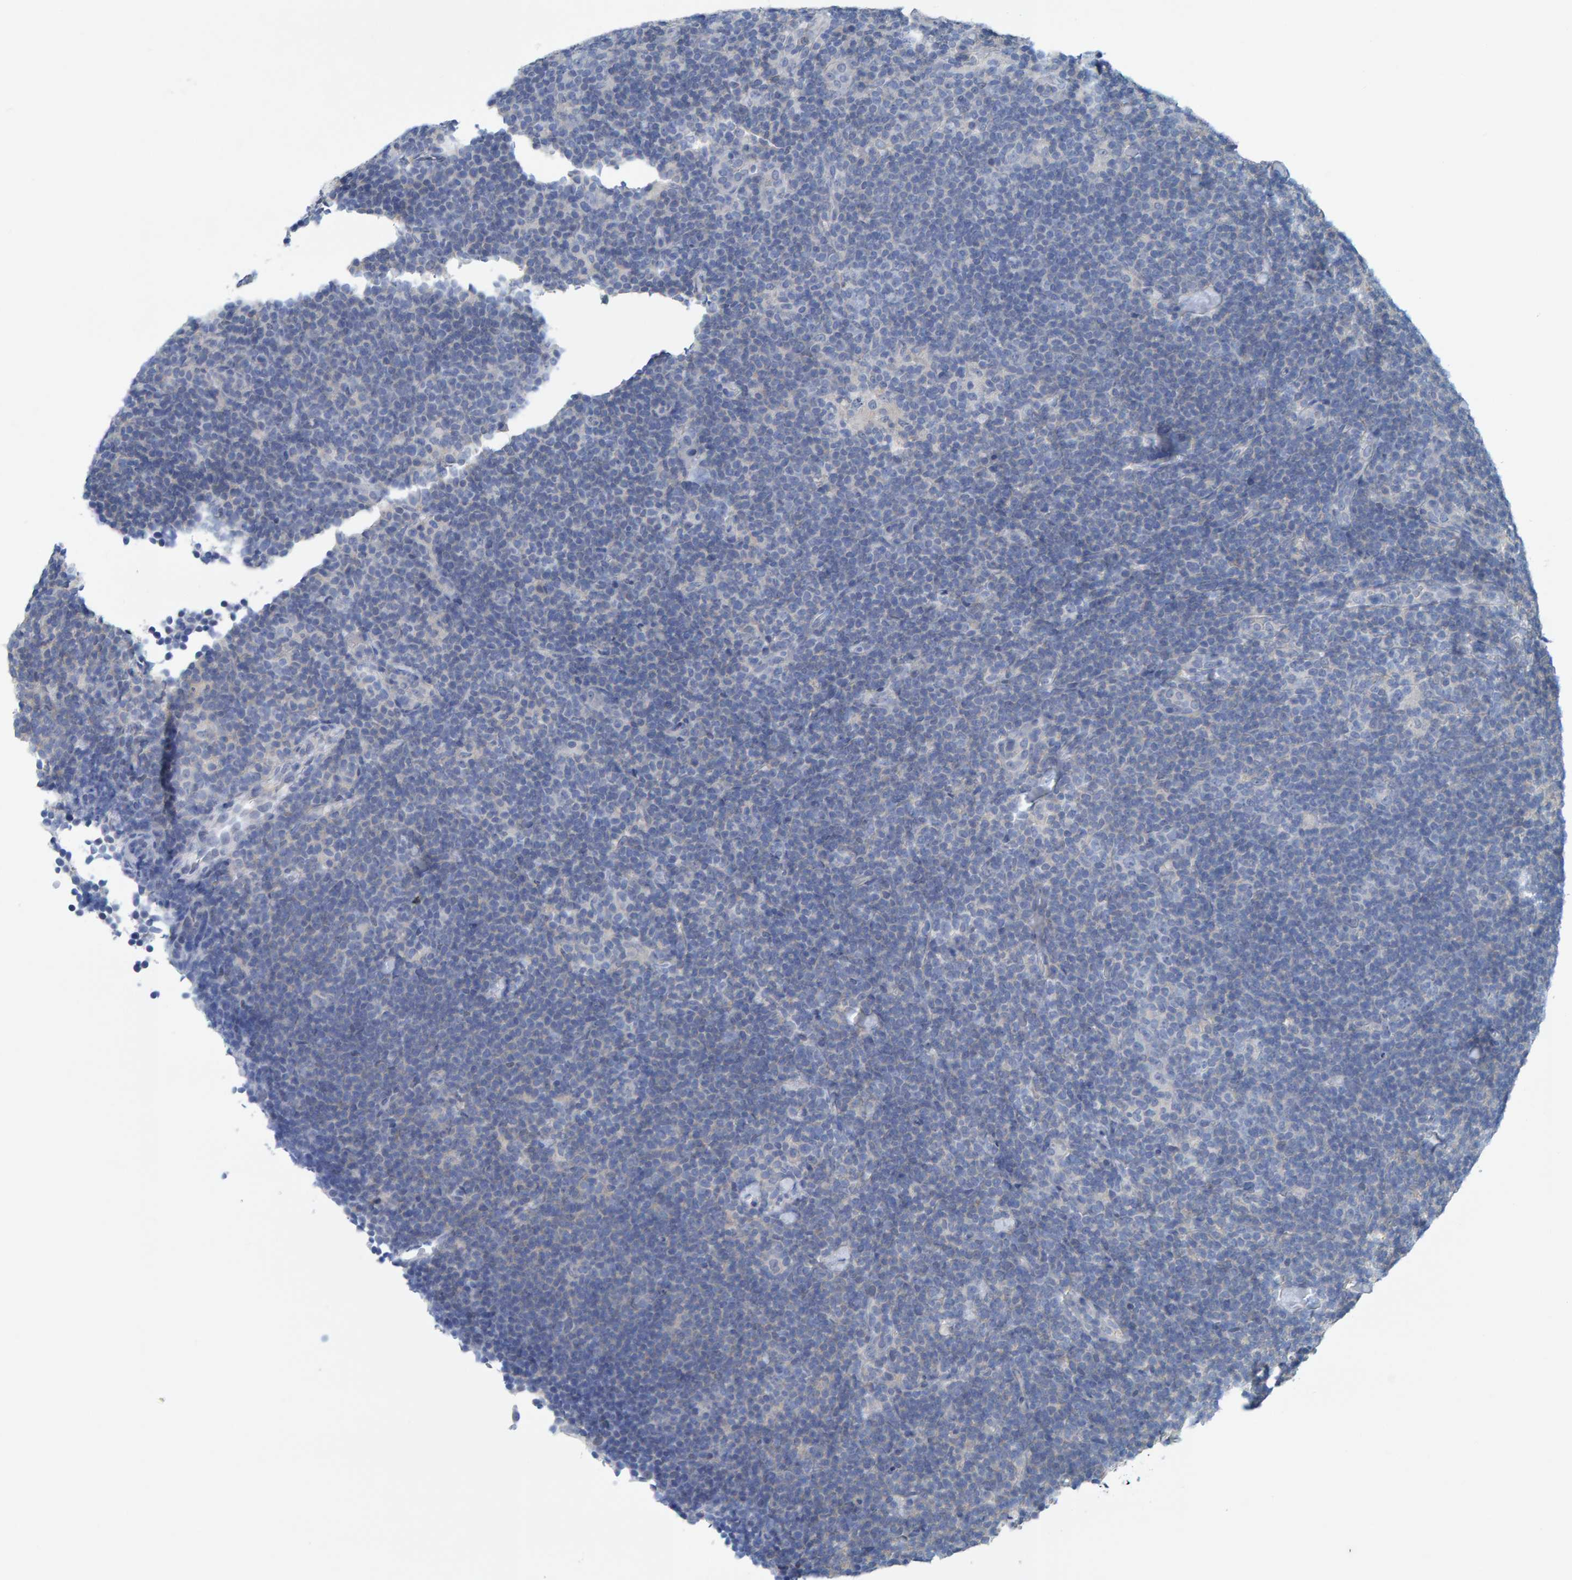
{"staining": {"intensity": "negative", "quantity": "none", "location": "none"}, "tissue": "lymphoma", "cell_type": "Tumor cells", "image_type": "cancer", "snomed": [{"axis": "morphology", "description": "Hodgkin's disease, NOS"}, {"axis": "topography", "description": "Lymph node"}], "caption": "This is a image of IHC staining of Hodgkin's disease, which shows no expression in tumor cells. (IHC, brightfield microscopy, high magnification).", "gene": "ALAD", "patient": {"sex": "female", "age": 57}}